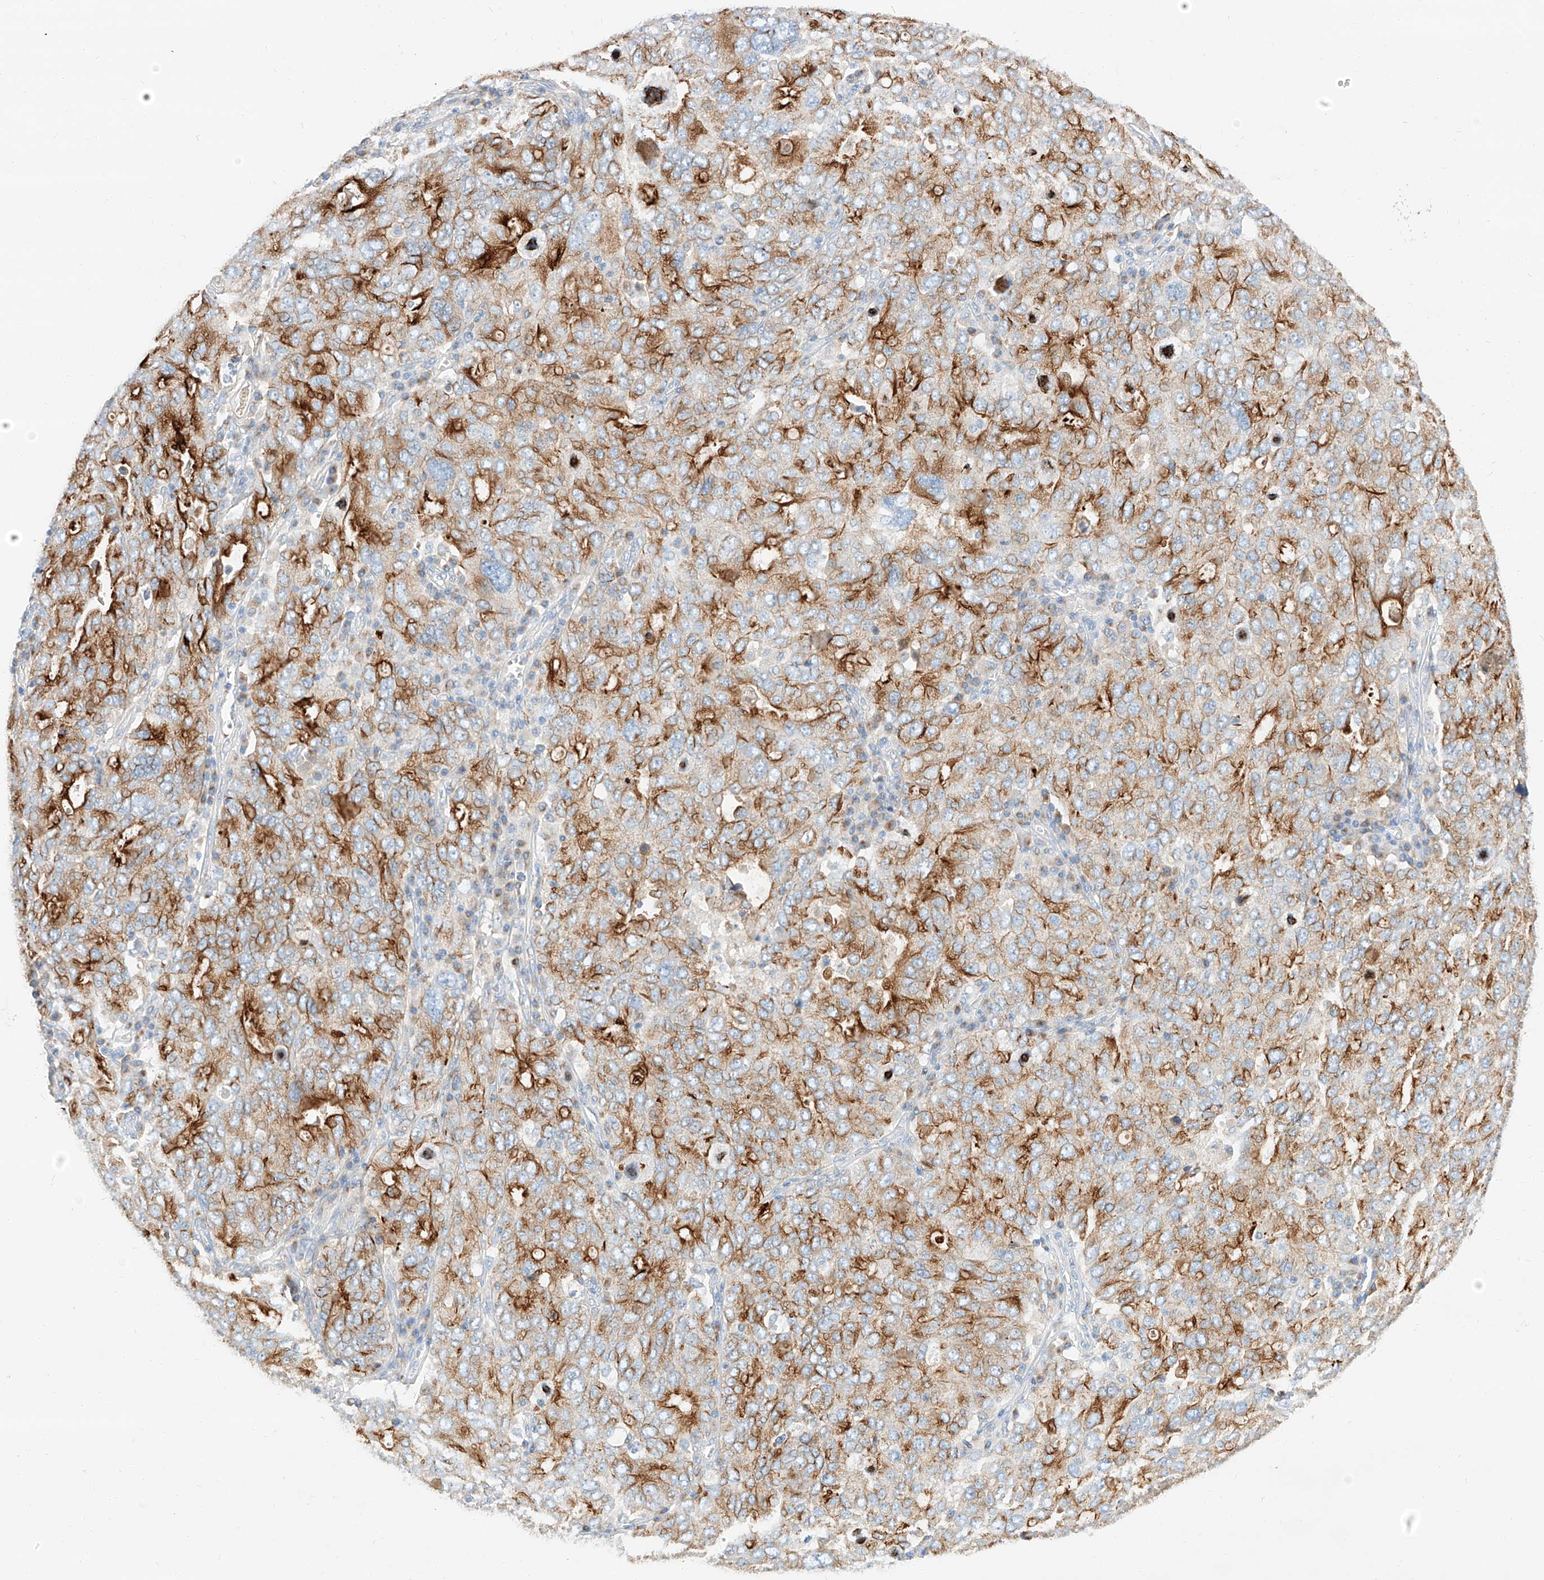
{"staining": {"intensity": "strong", "quantity": "25%-75%", "location": "cytoplasmic/membranous"}, "tissue": "ovarian cancer", "cell_type": "Tumor cells", "image_type": "cancer", "snomed": [{"axis": "morphology", "description": "Carcinoma, endometroid"}, {"axis": "topography", "description": "Ovary"}], "caption": "Immunohistochemistry (IHC) (DAB (3,3'-diaminobenzidine)) staining of human ovarian cancer shows strong cytoplasmic/membranous protein expression in approximately 25%-75% of tumor cells.", "gene": "MAP7", "patient": {"sex": "female", "age": 62}}